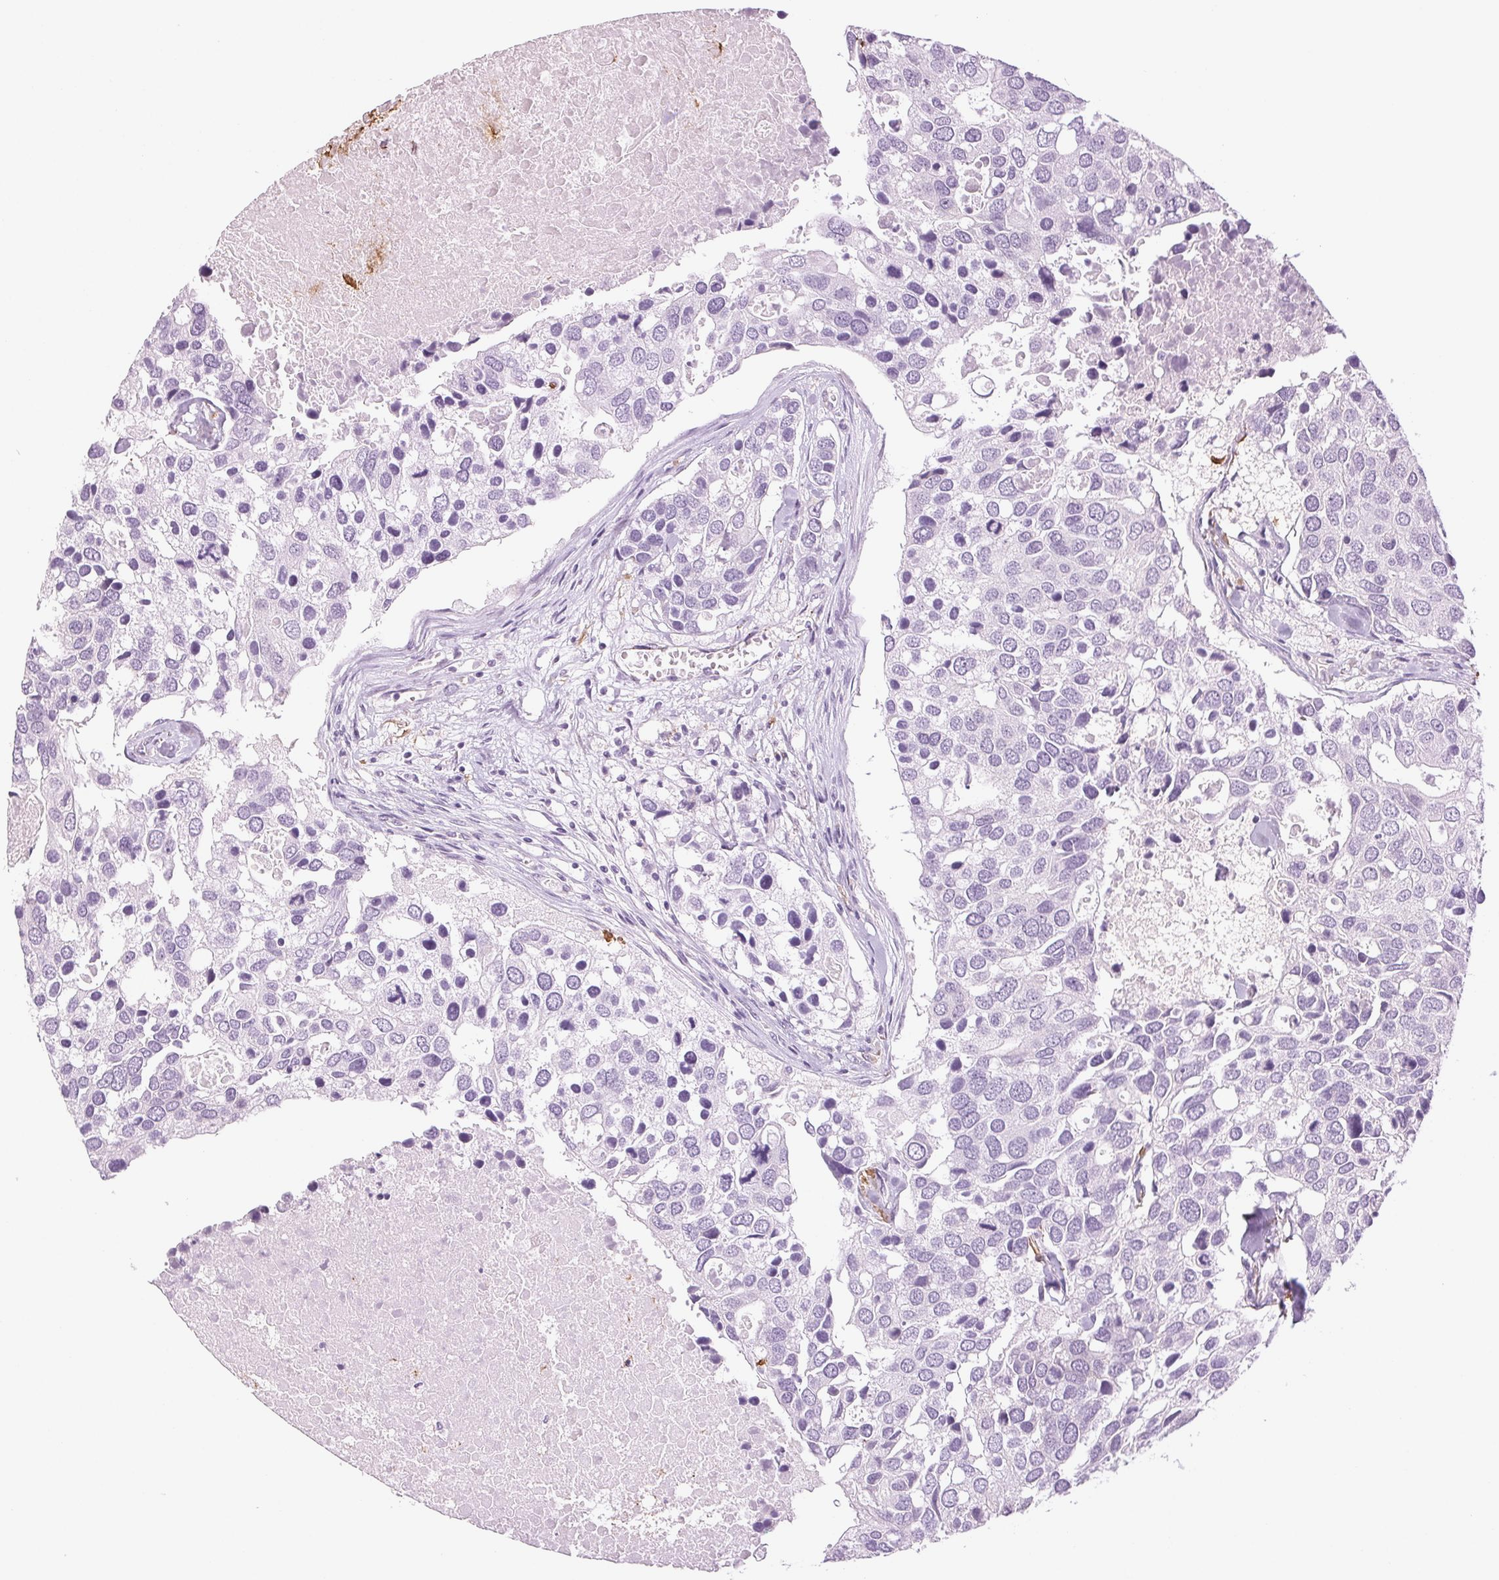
{"staining": {"intensity": "negative", "quantity": "none", "location": "none"}, "tissue": "breast cancer", "cell_type": "Tumor cells", "image_type": "cancer", "snomed": [{"axis": "morphology", "description": "Duct carcinoma"}, {"axis": "topography", "description": "Breast"}], "caption": "Tumor cells are negative for brown protein staining in breast cancer (invasive ductal carcinoma). (DAB immunohistochemistry visualized using brightfield microscopy, high magnification).", "gene": "DNAJC6", "patient": {"sex": "female", "age": 83}}